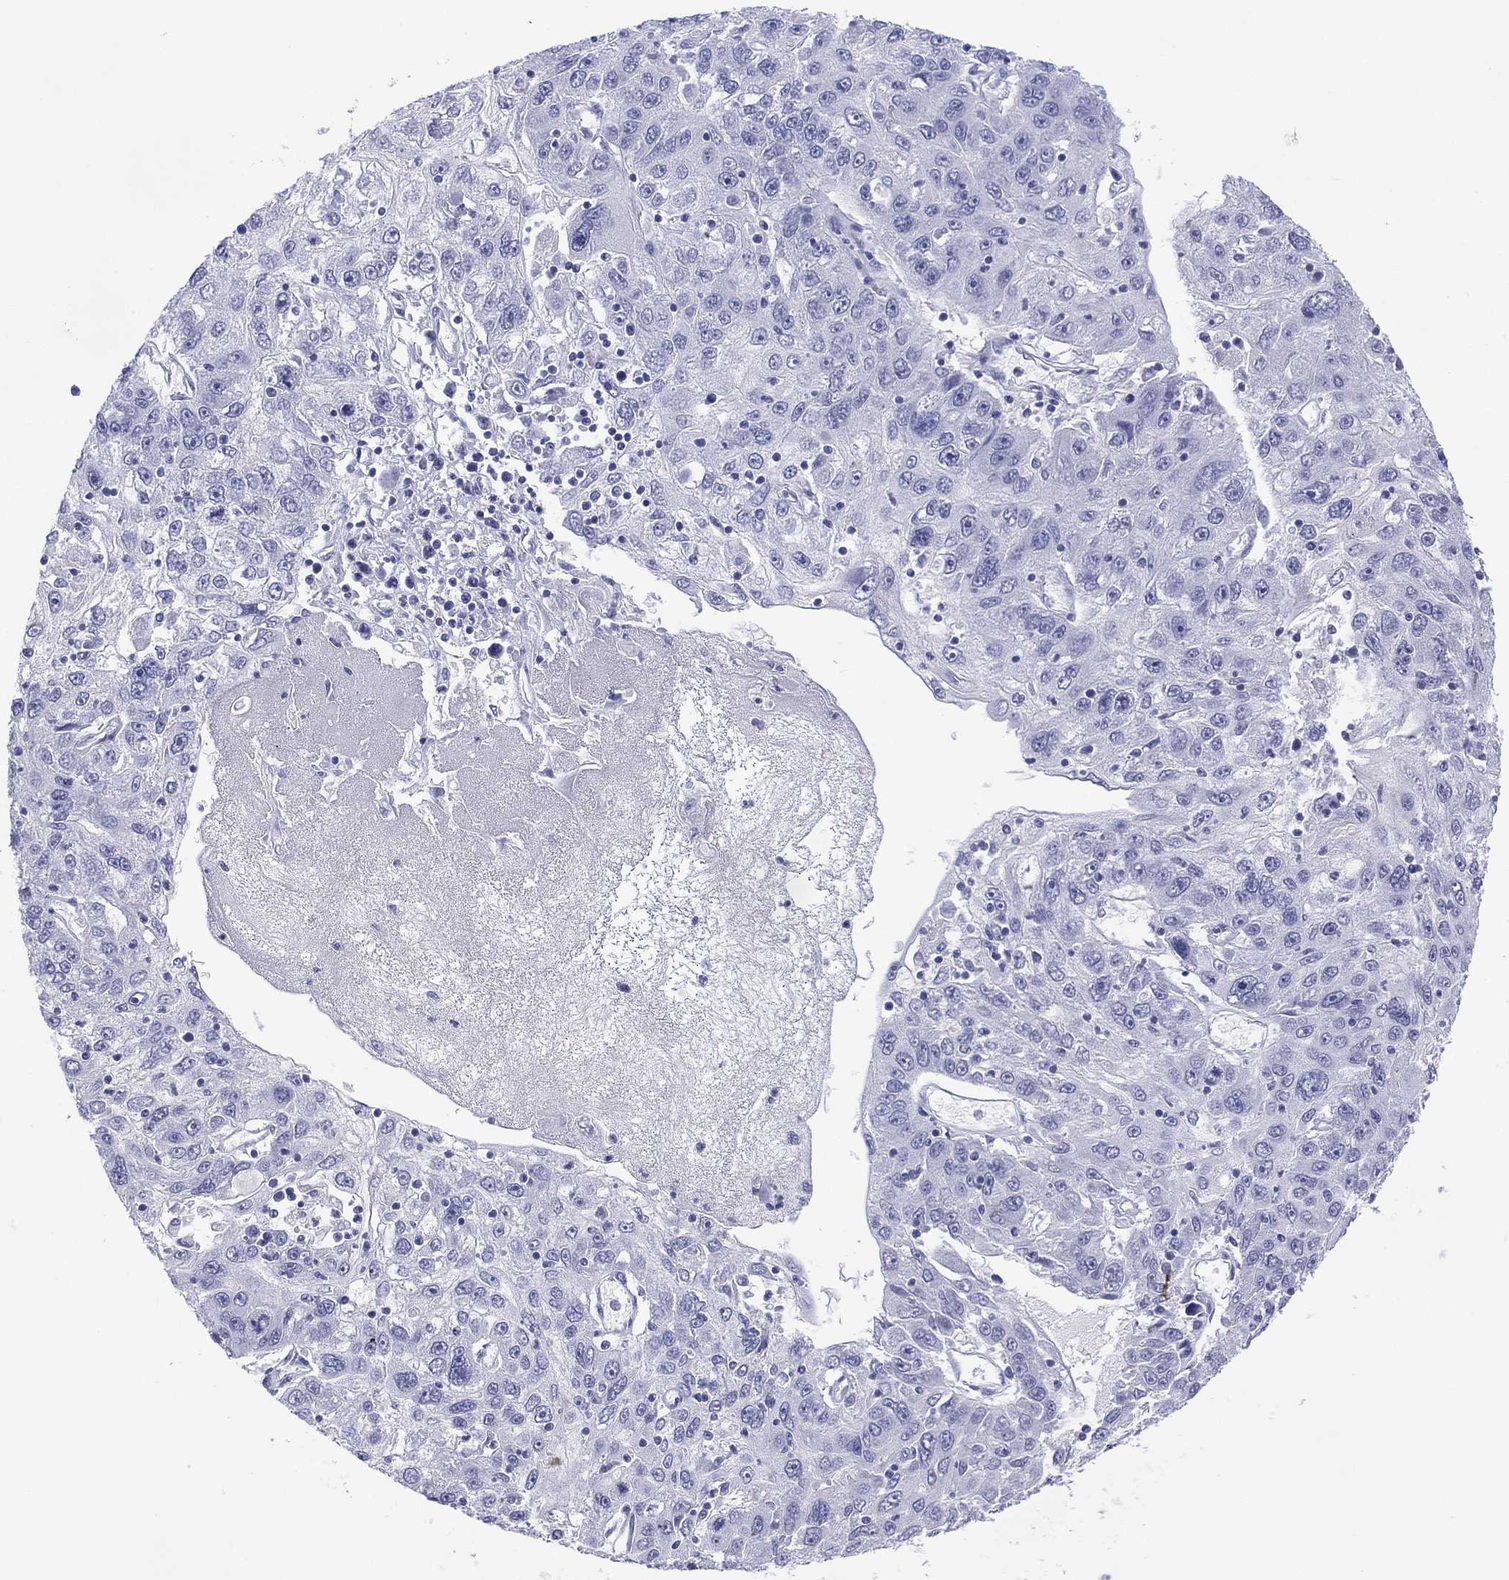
{"staining": {"intensity": "negative", "quantity": "none", "location": "none"}, "tissue": "stomach cancer", "cell_type": "Tumor cells", "image_type": "cancer", "snomed": [{"axis": "morphology", "description": "Adenocarcinoma, NOS"}, {"axis": "topography", "description": "Stomach"}], "caption": "Stomach cancer was stained to show a protein in brown. There is no significant positivity in tumor cells. The staining was performed using DAB (3,3'-diaminobenzidine) to visualize the protein expression in brown, while the nuclei were stained in blue with hematoxylin (Magnification: 20x).", "gene": "DSG1", "patient": {"sex": "male", "age": 56}}